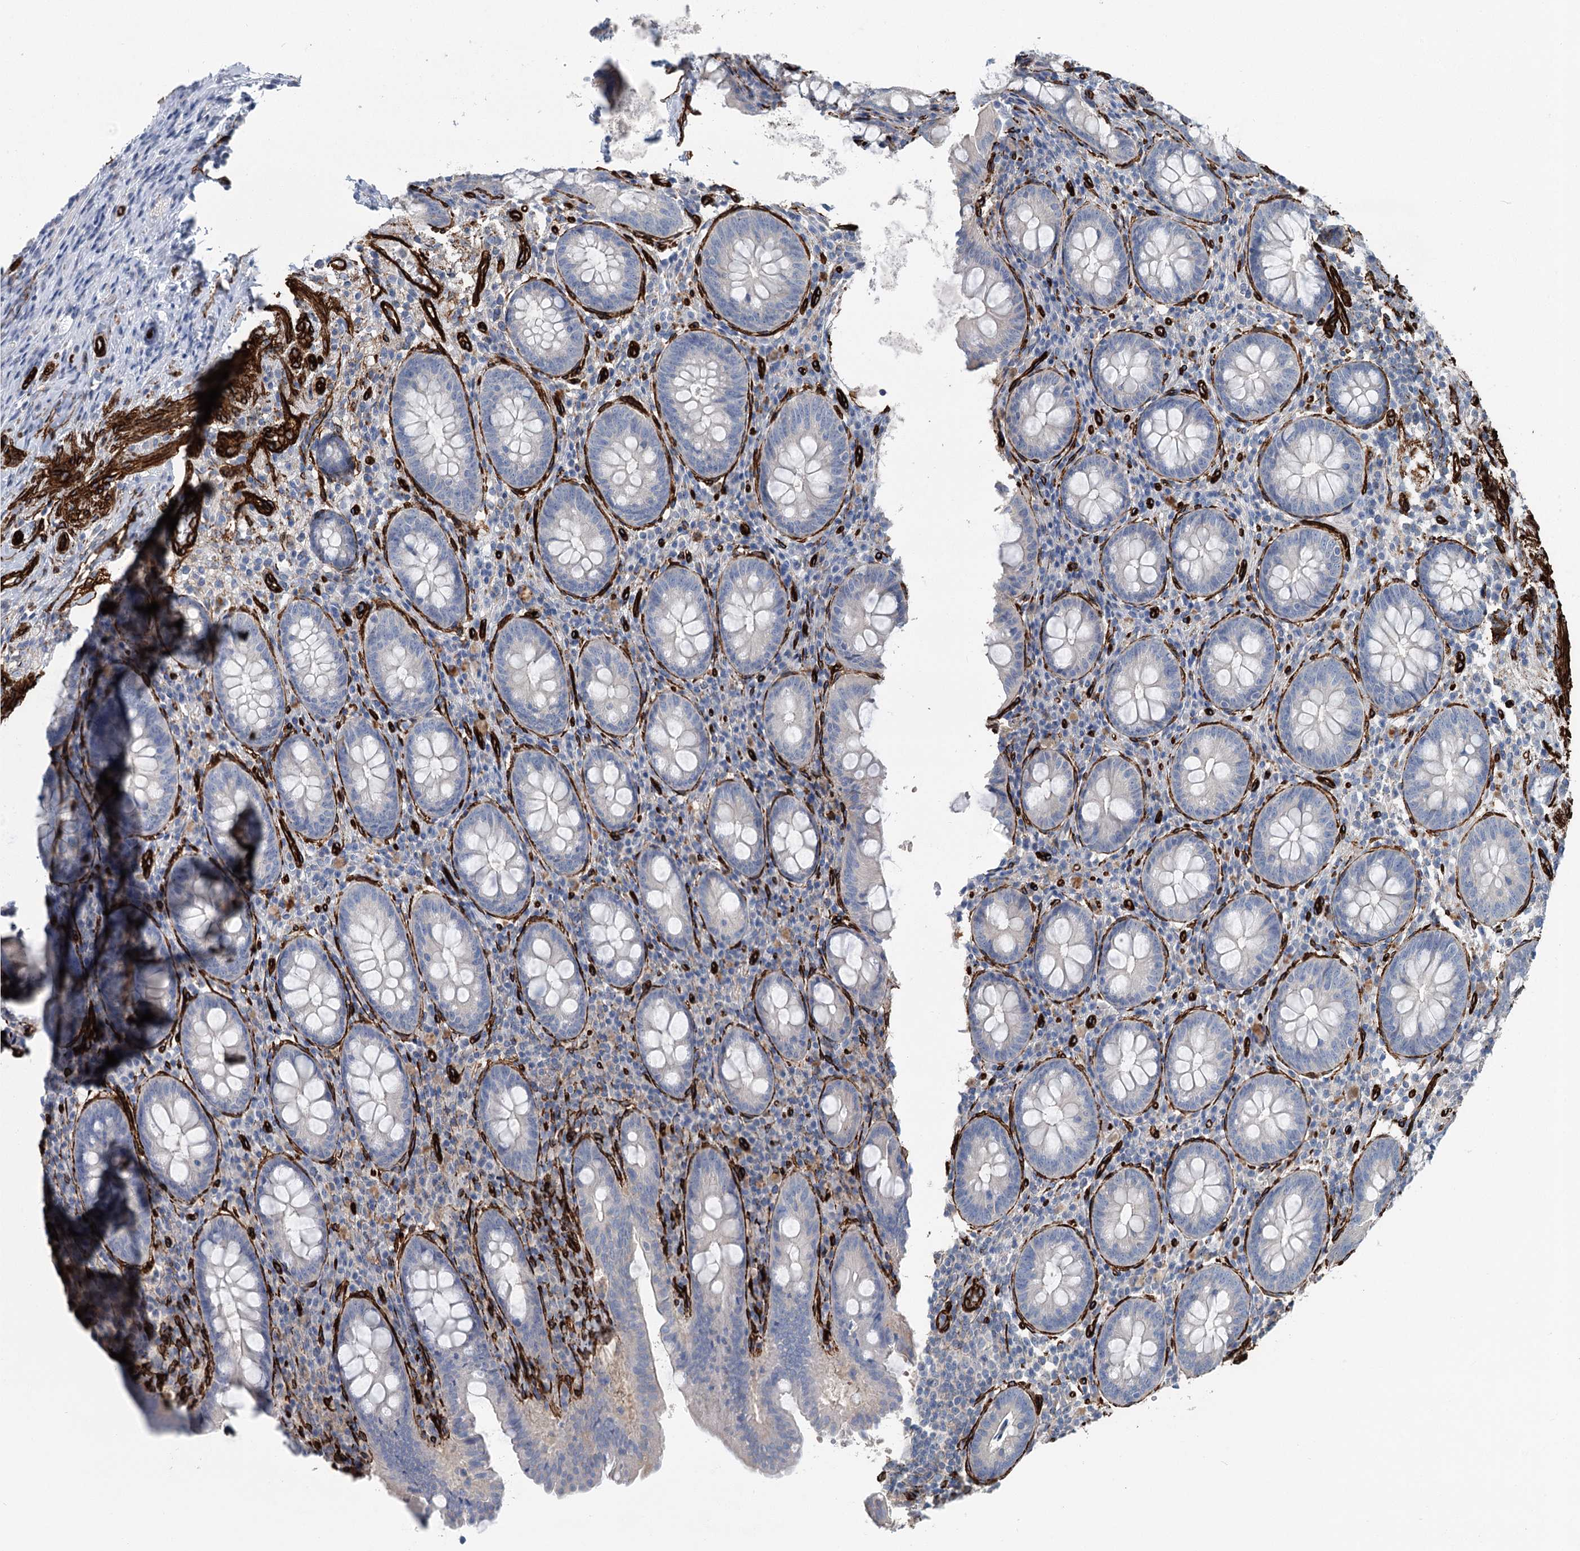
{"staining": {"intensity": "negative", "quantity": "none", "location": "none"}, "tissue": "appendix", "cell_type": "Glandular cells", "image_type": "normal", "snomed": [{"axis": "morphology", "description": "Normal tissue, NOS"}, {"axis": "topography", "description": "Appendix"}], "caption": "A photomicrograph of appendix stained for a protein reveals no brown staining in glandular cells. Nuclei are stained in blue.", "gene": "IQSEC1", "patient": {"sex": "female", "age": 54}}